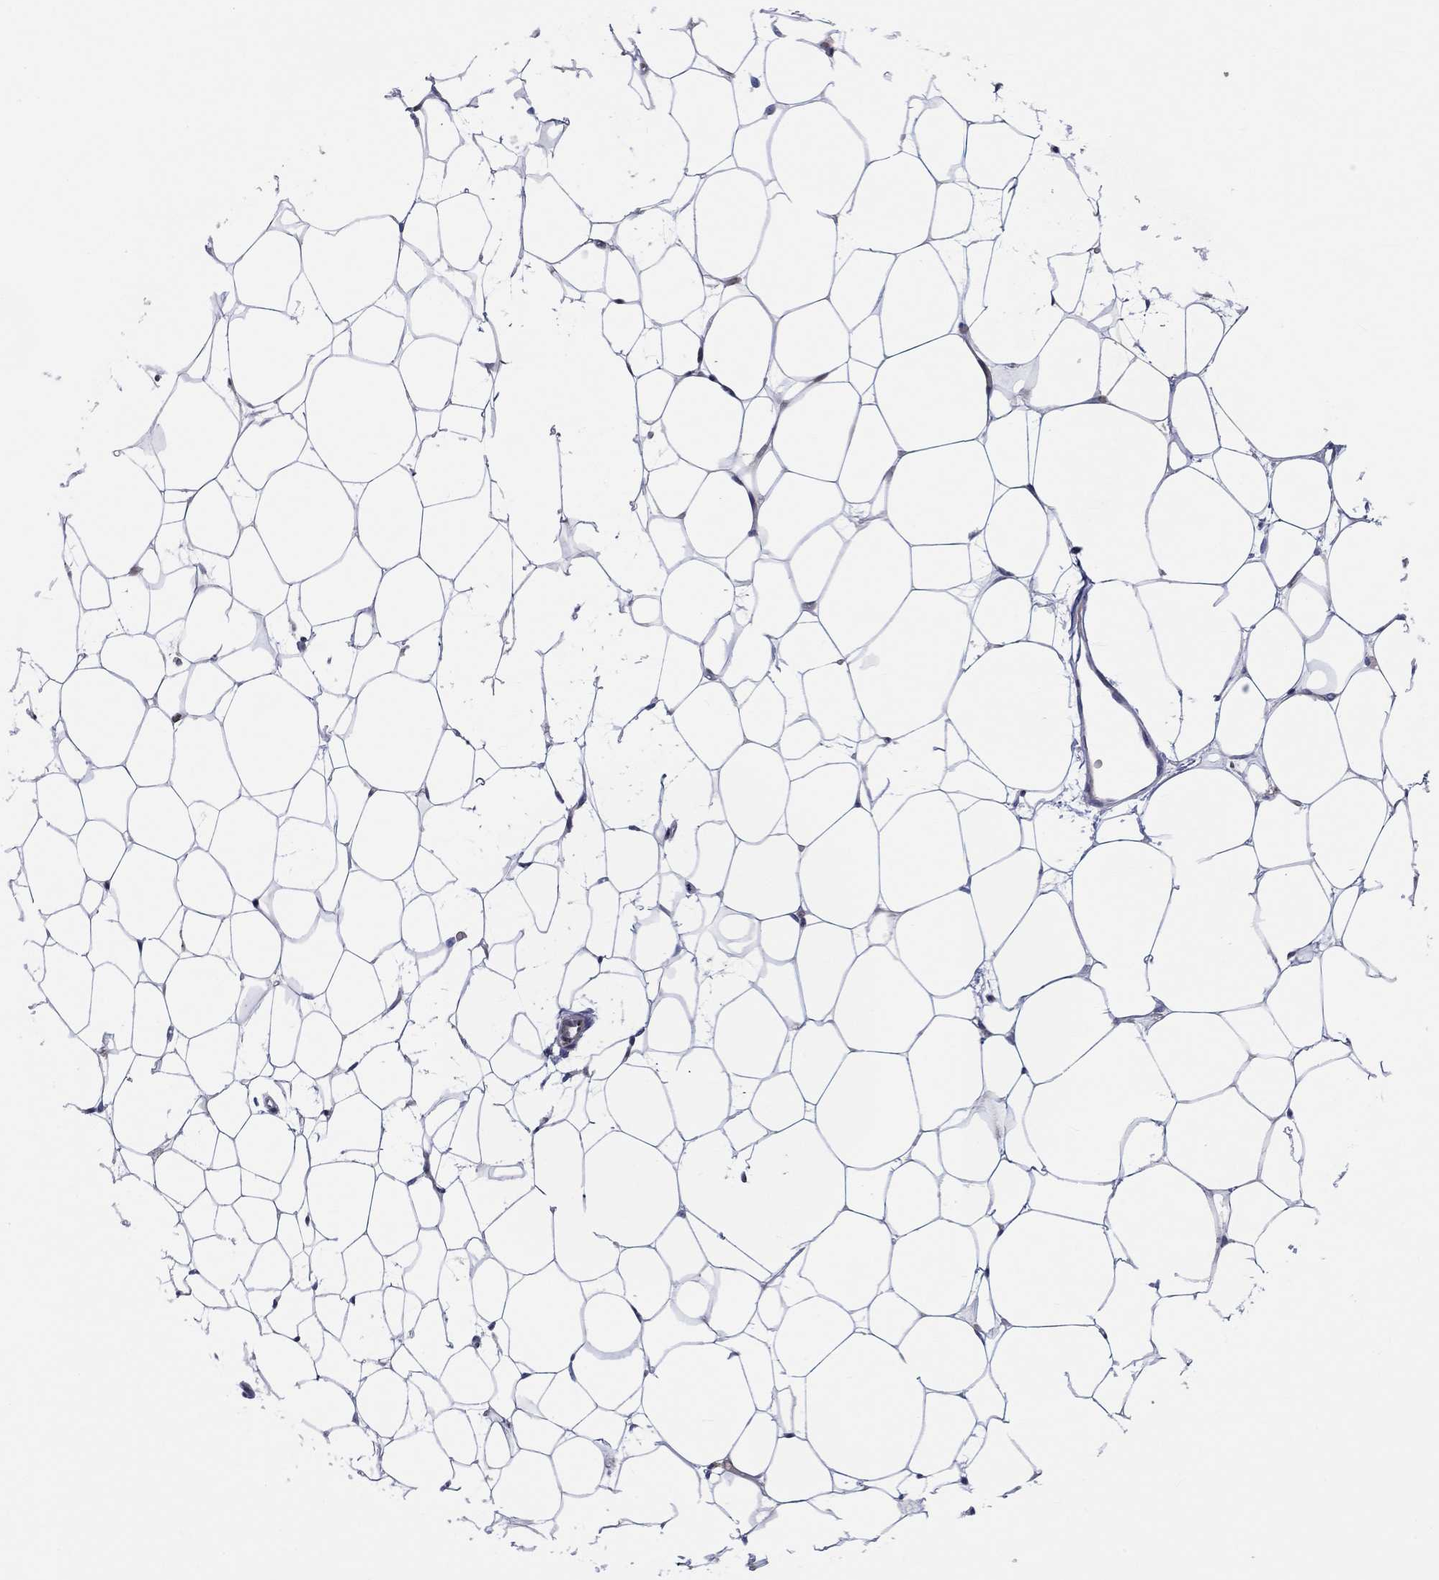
{"staining": {"intensity": "negative", "quantity": "none", "location": "none"}, "tissue": "breast", "cell_type": "Adipocytes", "image_type": "normal", "snomed": [{"axis": "morphology", "description": "Normal tissue, NOS"}, {"axis": "topography", "description": "Breast"}], "caption": "This is a histopathology image of immunohistochemistry staining of normal breast, which shows no positivity in adipocytes.", "gene": "ARHGAP36", "patient": {"sex": "female", "age": 37}}